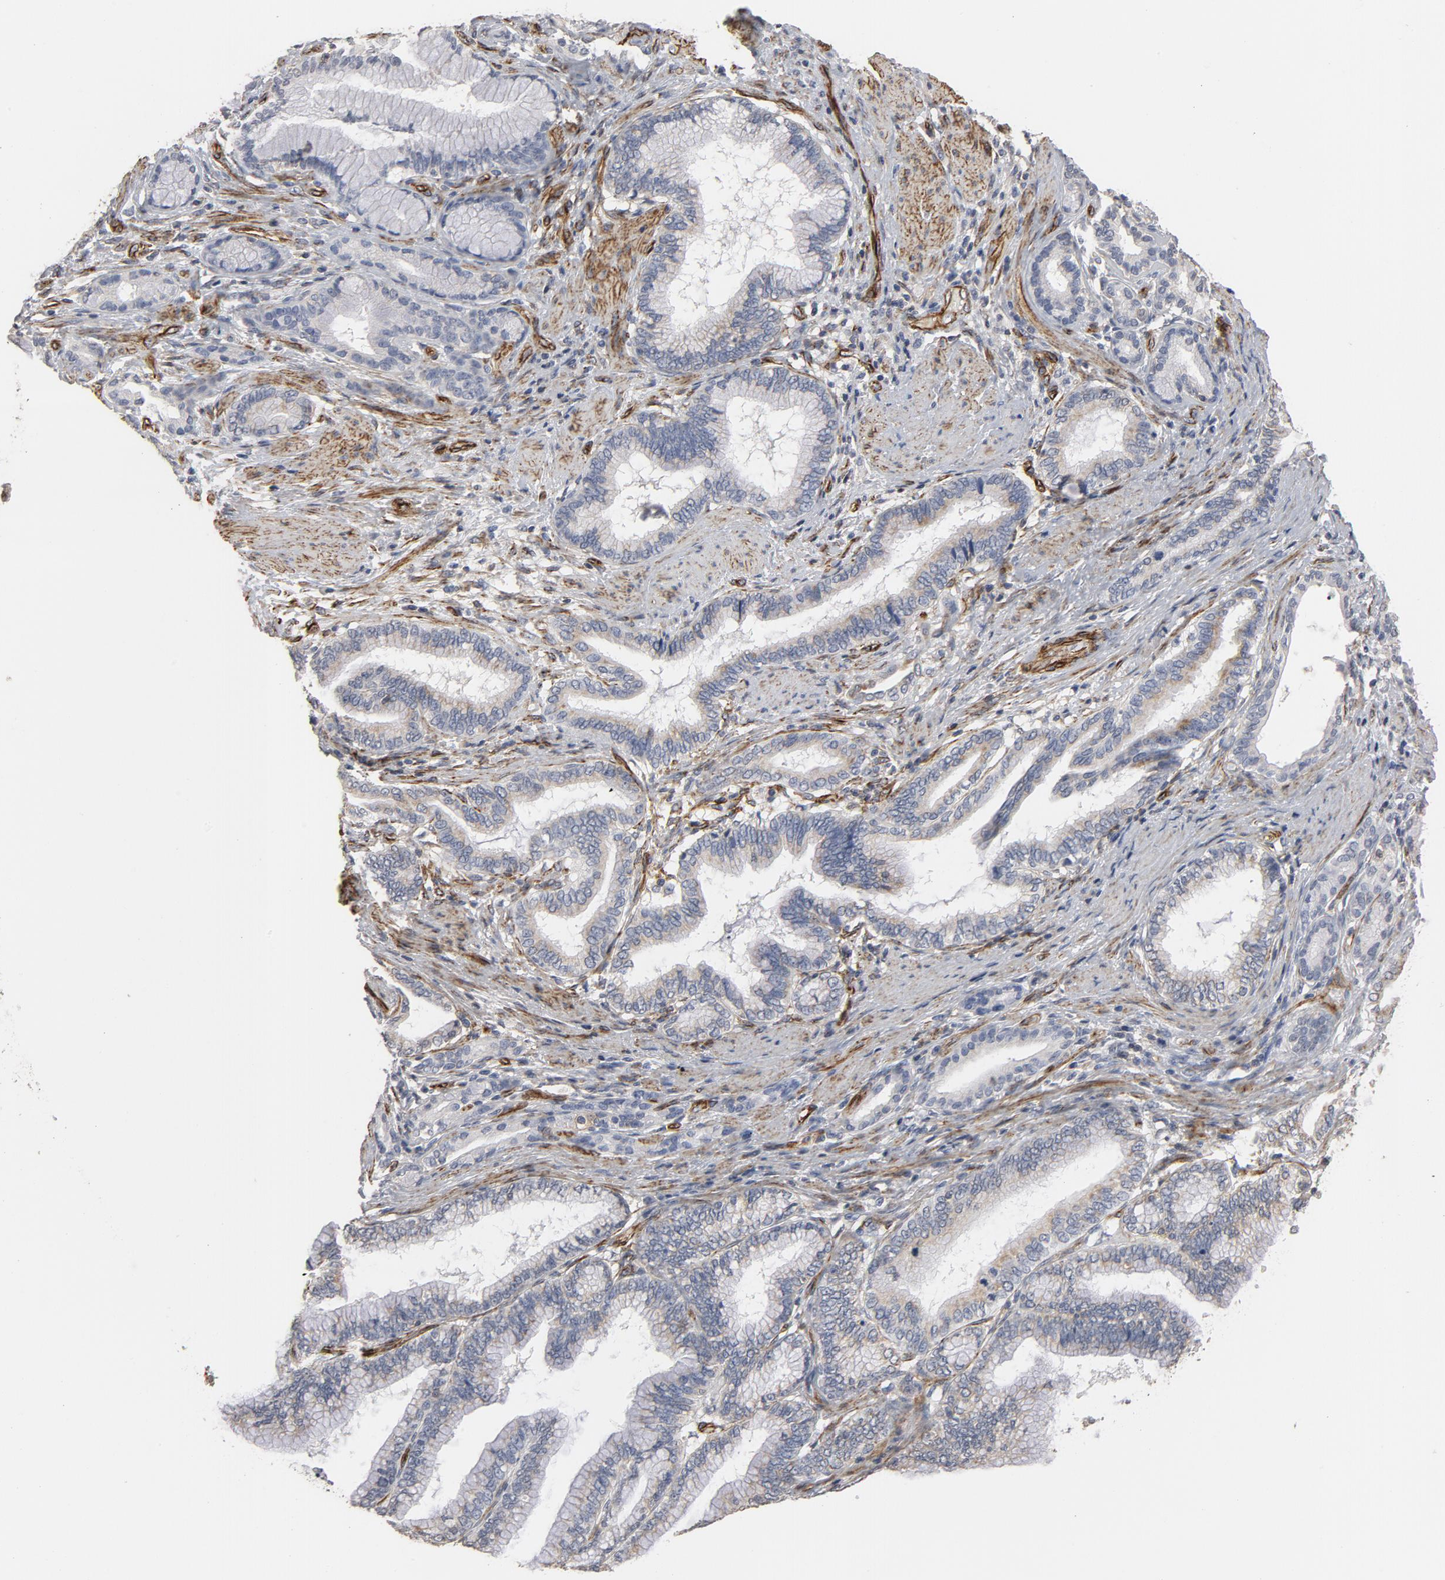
{"staining": {"intensity": "weak", "quantity": "<25%", "location": "cytoplasmic/membranous"}, "tissue": "pancreatic cancer", "cell_type": "Tumor cells", "image_type": "cancer", "snomed": [{"axis": "morphology", "description": "Adenocarcinoma, NOS"}, {"axis": "topography", "description": "Pancreas"}], "caption": "Immunohistochemistry of human pancreatic adenocarcinoma displays no staining in tumor cells.", "gene": "GNG2", "patient": {"sex": "female", "age": 64}}